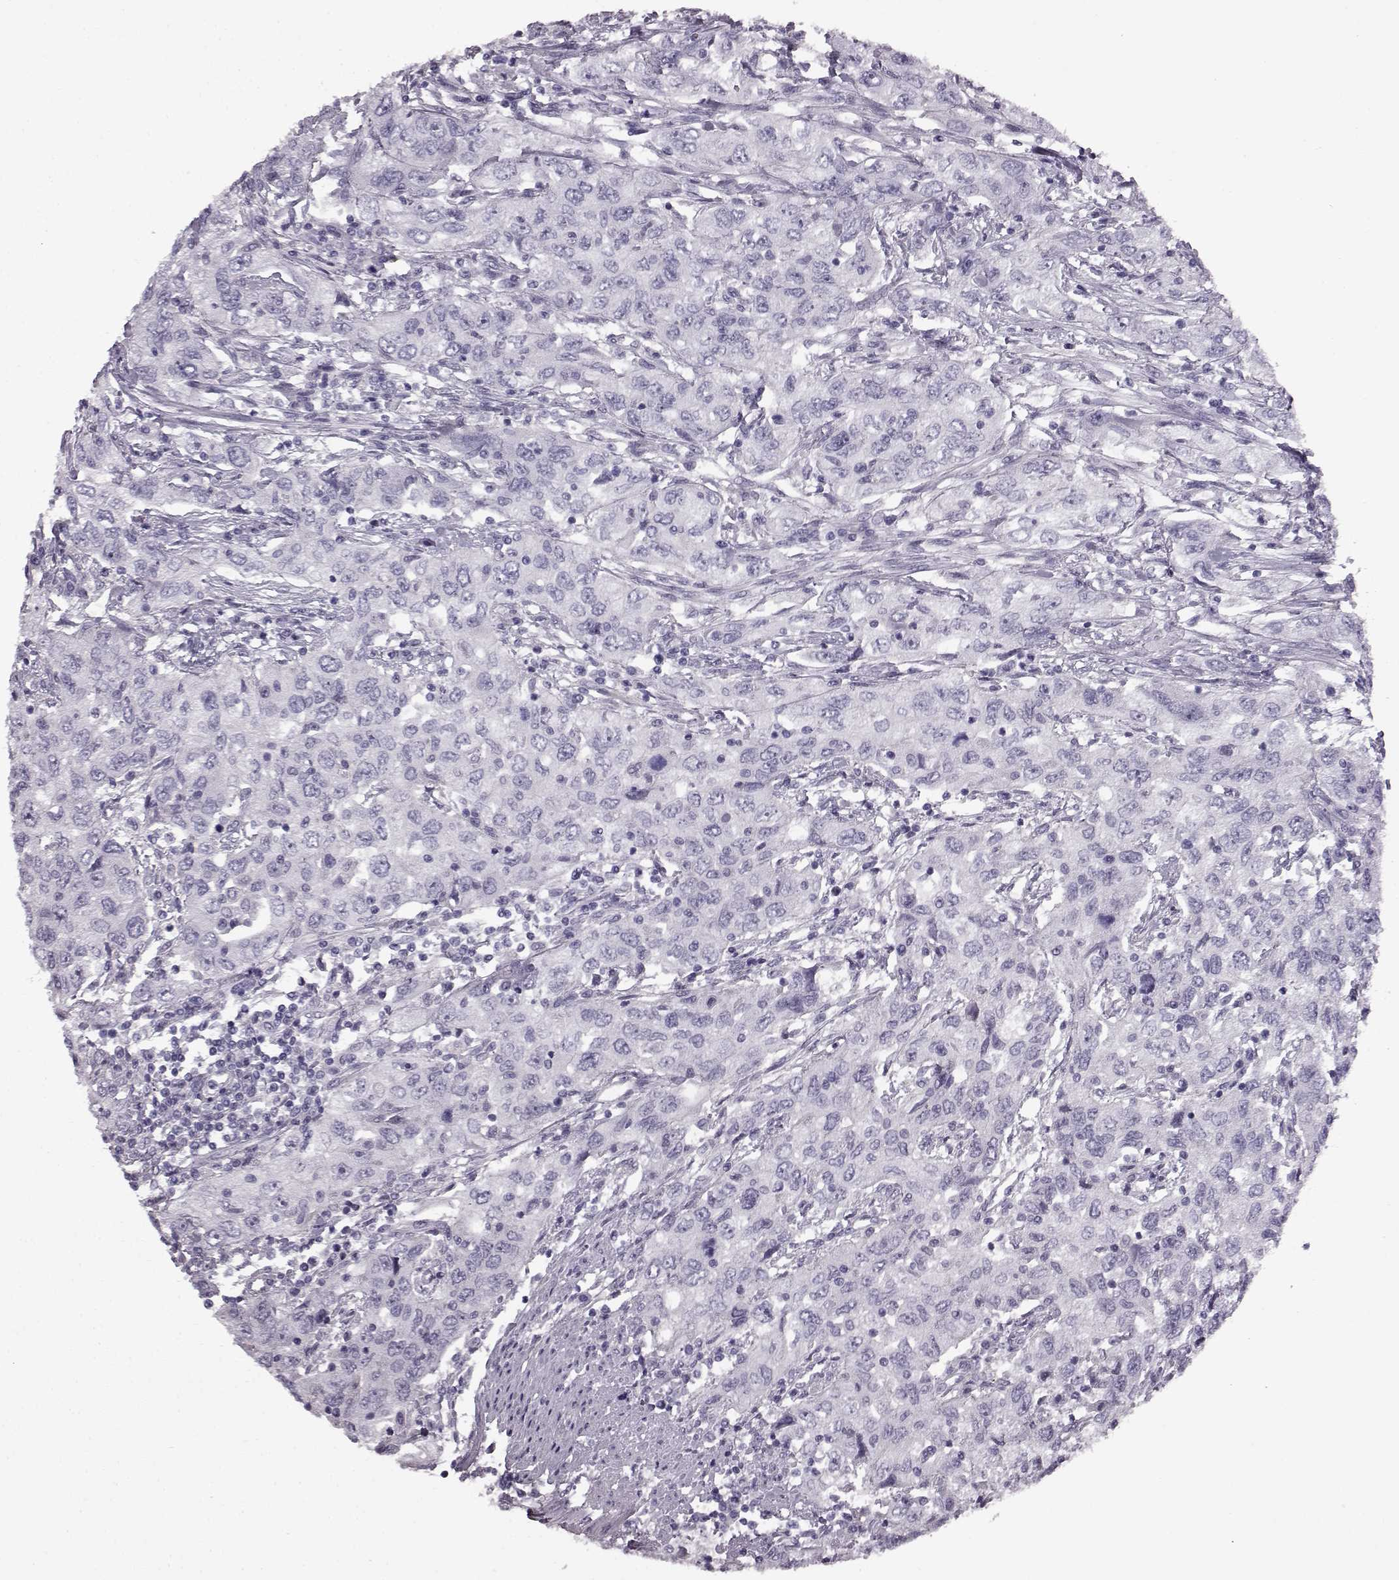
{"staining": {"intensity": "negative", "quantity": "none", "location": "none"}, "tissue": "urothelial cancer", "cell_type": "Tumor cells", "image_type": "cancer", "snomed": [{"axis": "morphology", "description": "Urothelial carcinoma, High grade"}, {"axis": "topography", "description": "Urinary bladder"}], "caption": "IHC histopathology image of human urothelial cancer stained for a protein (brown), which shows no positivity in tumor cells.", "gene": "PRPH2", "patient": {"sex": "male", "age": 76}}